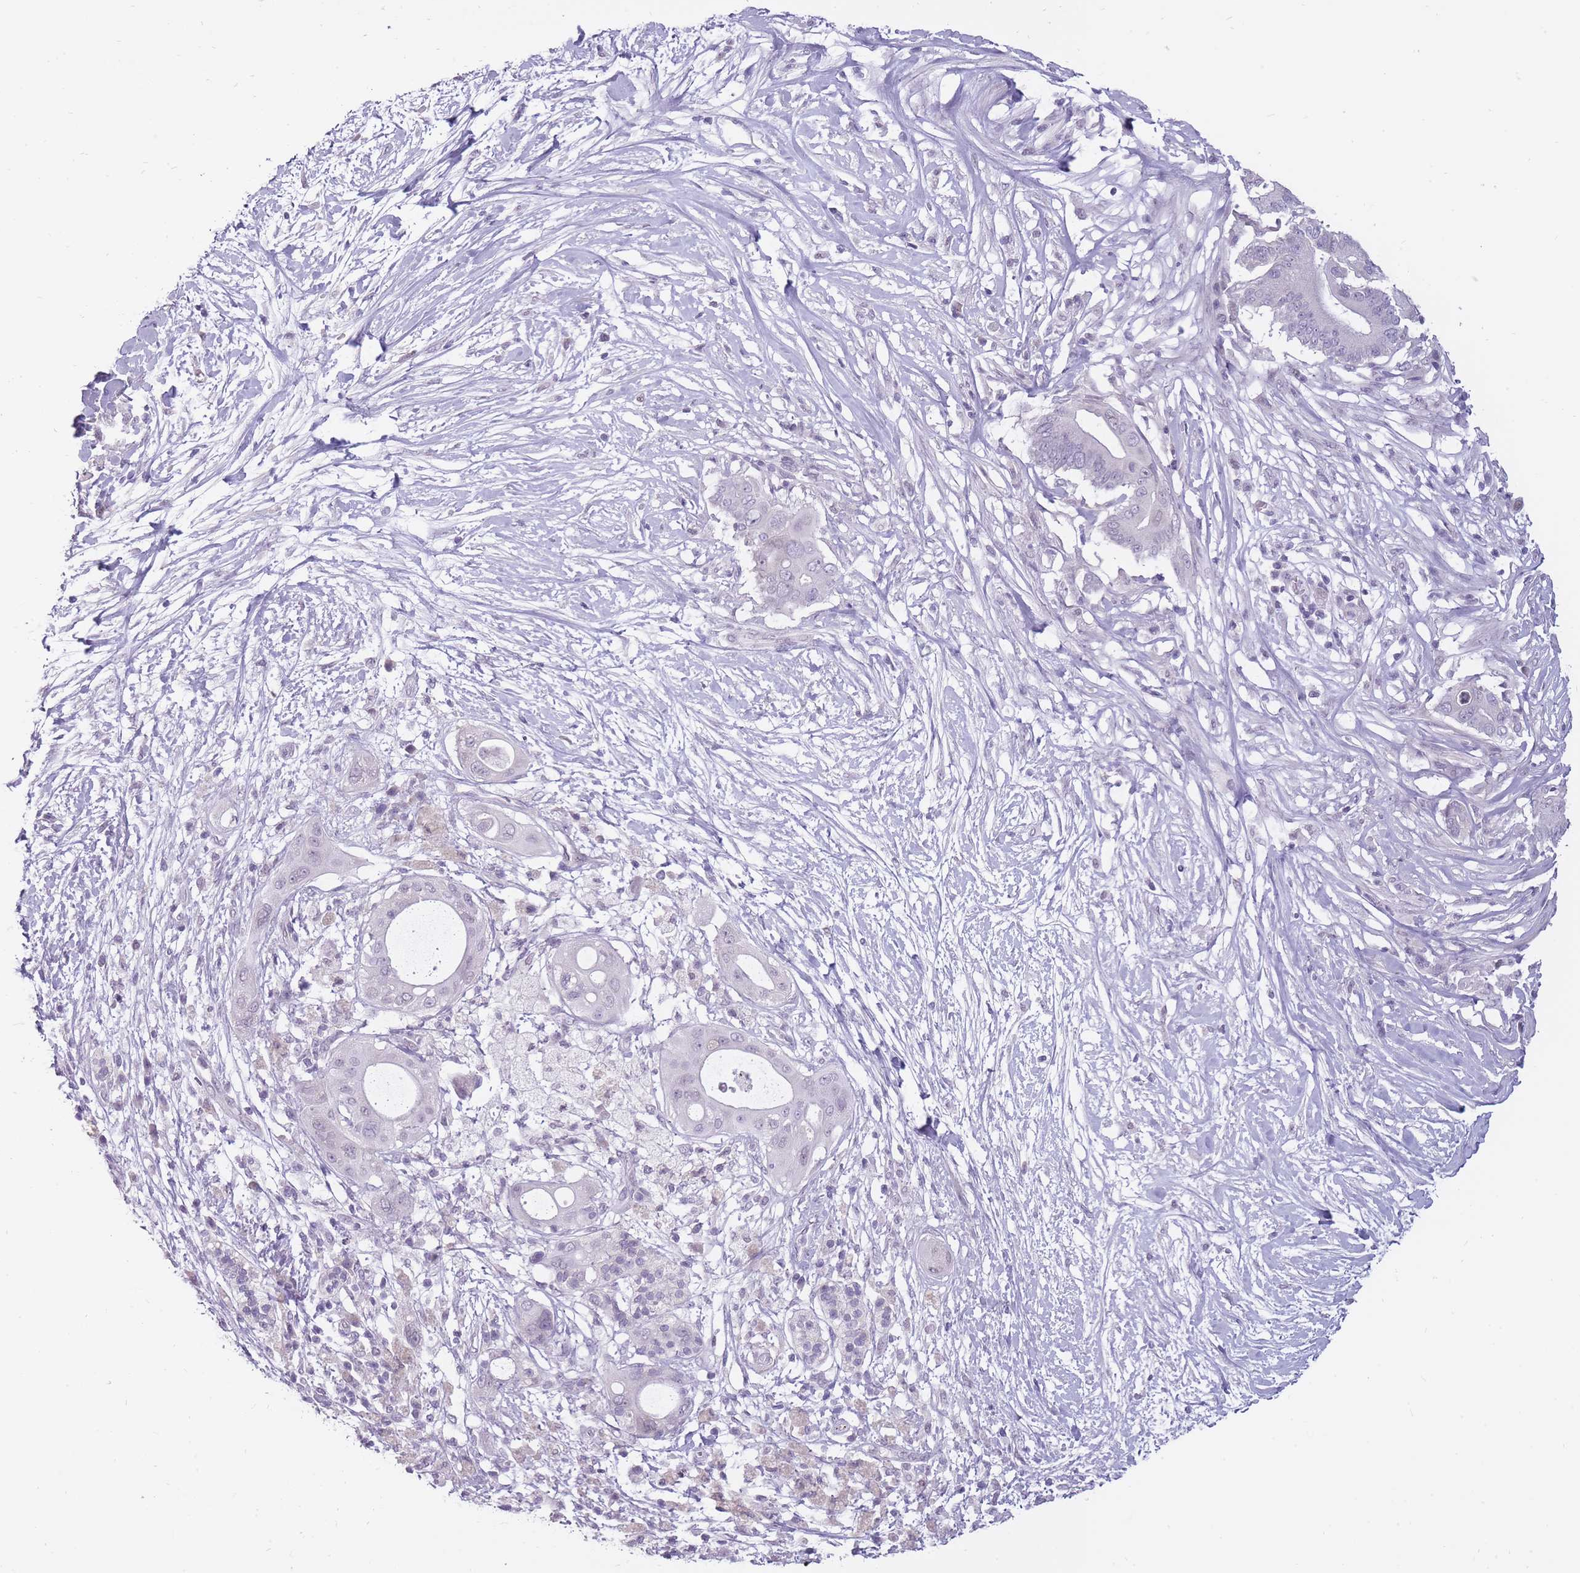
{"staining": {"intensity": "negative", "quantity": "none", "location": "none"}, "tissue": "pancreatic cancer", "cell_type": "Tumor cells", "image_type": "cancer", "snomed": [{"axis": "morphology", "description": "Adenocarcinoma, NOS"}, {"axis": "topography", "description": "Pancreas"}], "caption": "Tumor cells show no significant staining in adenocarcinoma (pancreatic).", "gene": "POMZP3", "patient": {"sex": "male", "age": 68}}